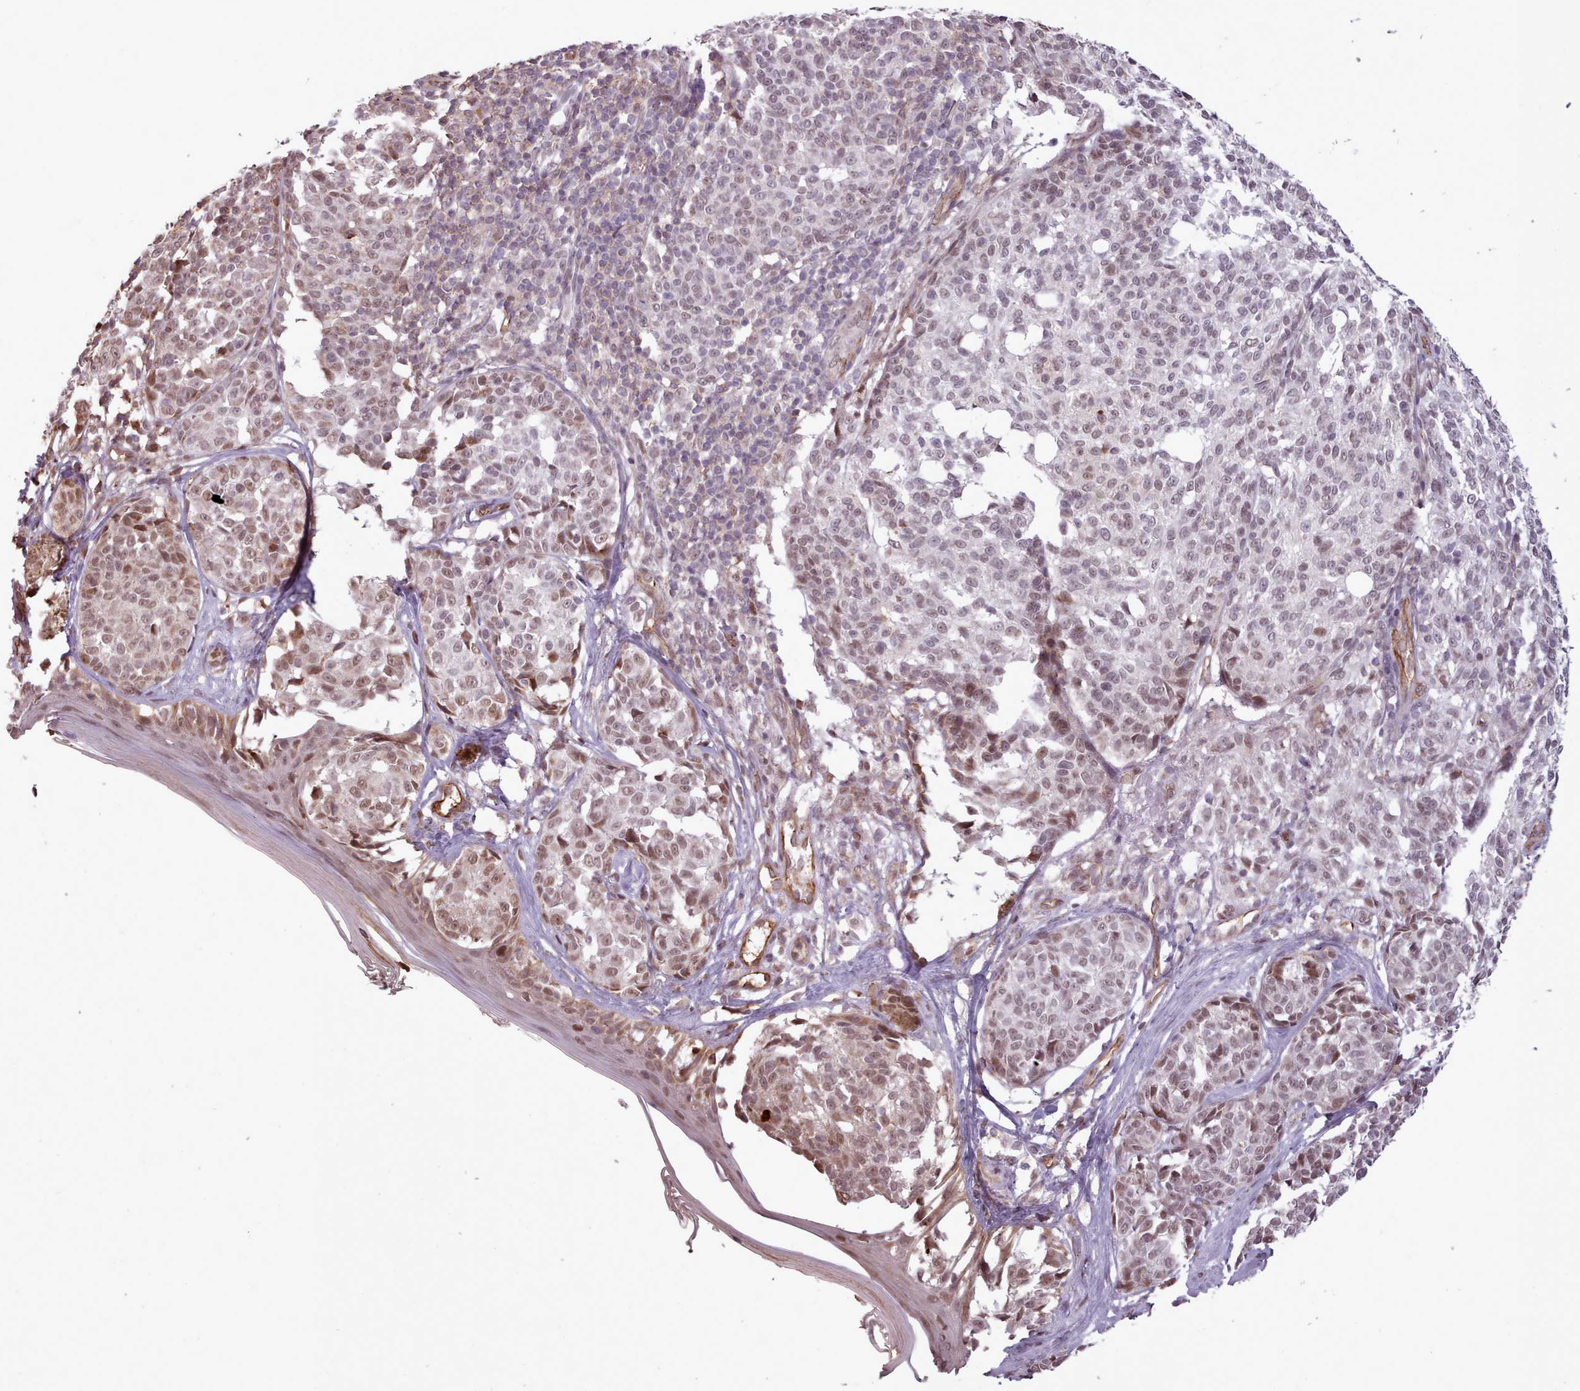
{"staining": {"intensity": "moderate", "quantity": "25%-75%", "location": "nuclear"}, "tissue": "melanoma", "cell_type": "Tumor cells", "image_type": "cancer", "snomed": [{"axis": "morphology", "description": "Malignant melanoma, NOS"}, {"axis": "topography", "description": "Skin of upper extremity"}], "caption": "Brown immunohistochemical staining in human melanoma exhibits moderate nuclear positivity in about 25%-75% of tumor cells.", "gene": "ZMYM4", "patient": {"sex": "male", "age": 40}}